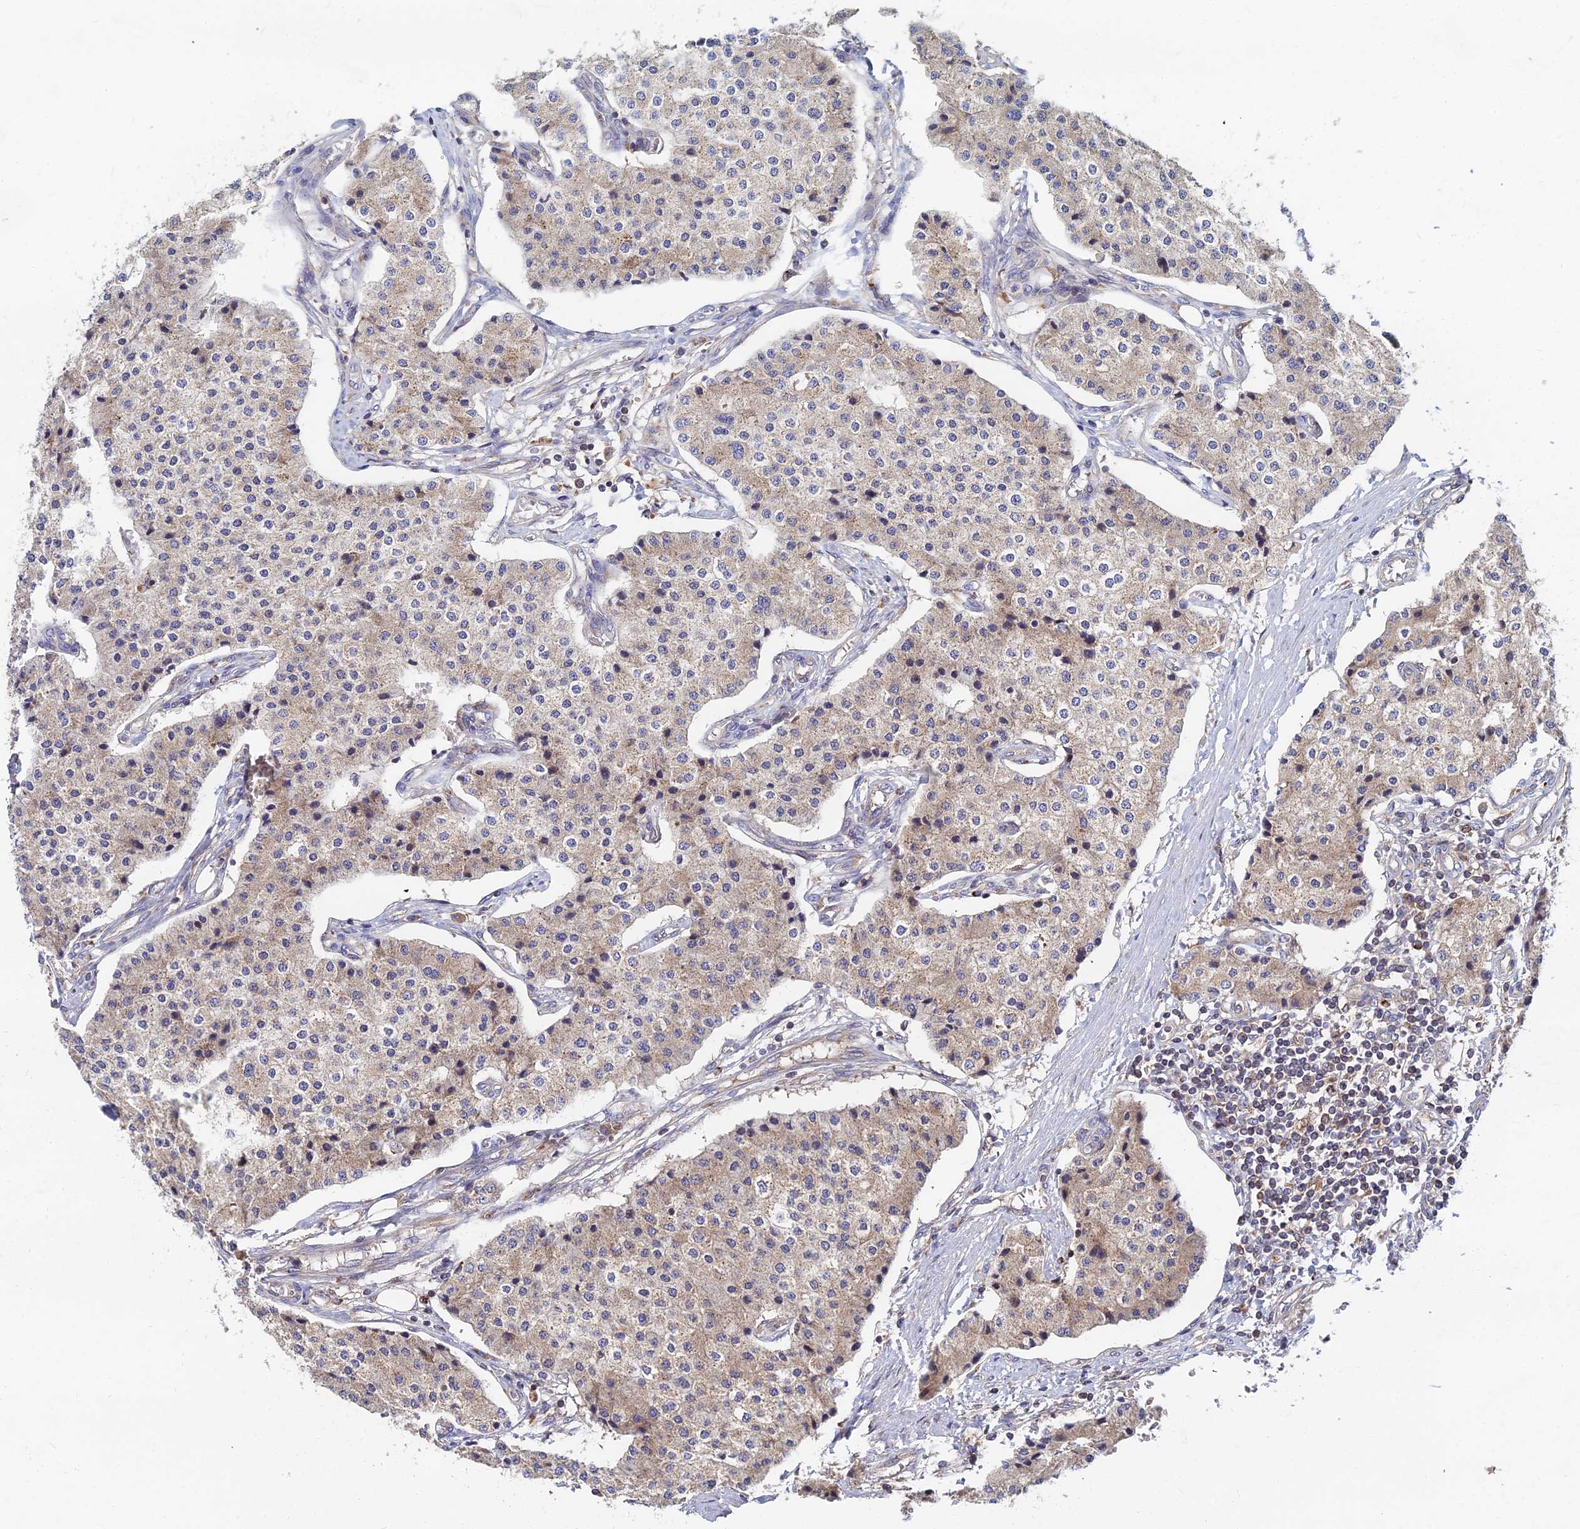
{"staining": {"intensity": "weak", "quantity": ">75%", "location": "cytoplasmic/membranous"}, "tissue": "carcinoid", "cell_type": "Tumor cells", "image_type": "cancer", "snomed": [{"axis": "morphology", "description": "Carcinoid, malignant, NOS"}, {"axis": "topography", "description": "Colon"}], "caption": "Immunohistochemistry of carcinoid (malignant) exhibits low levels of weak cytoplasmic/membranous staining in approximately >75% of tumor cells. Ihc stains the protein of interest in brown and the nuclei are stained blue.", "gene": "CCZ1", "patient": {"sex": "female", "age": 52}}